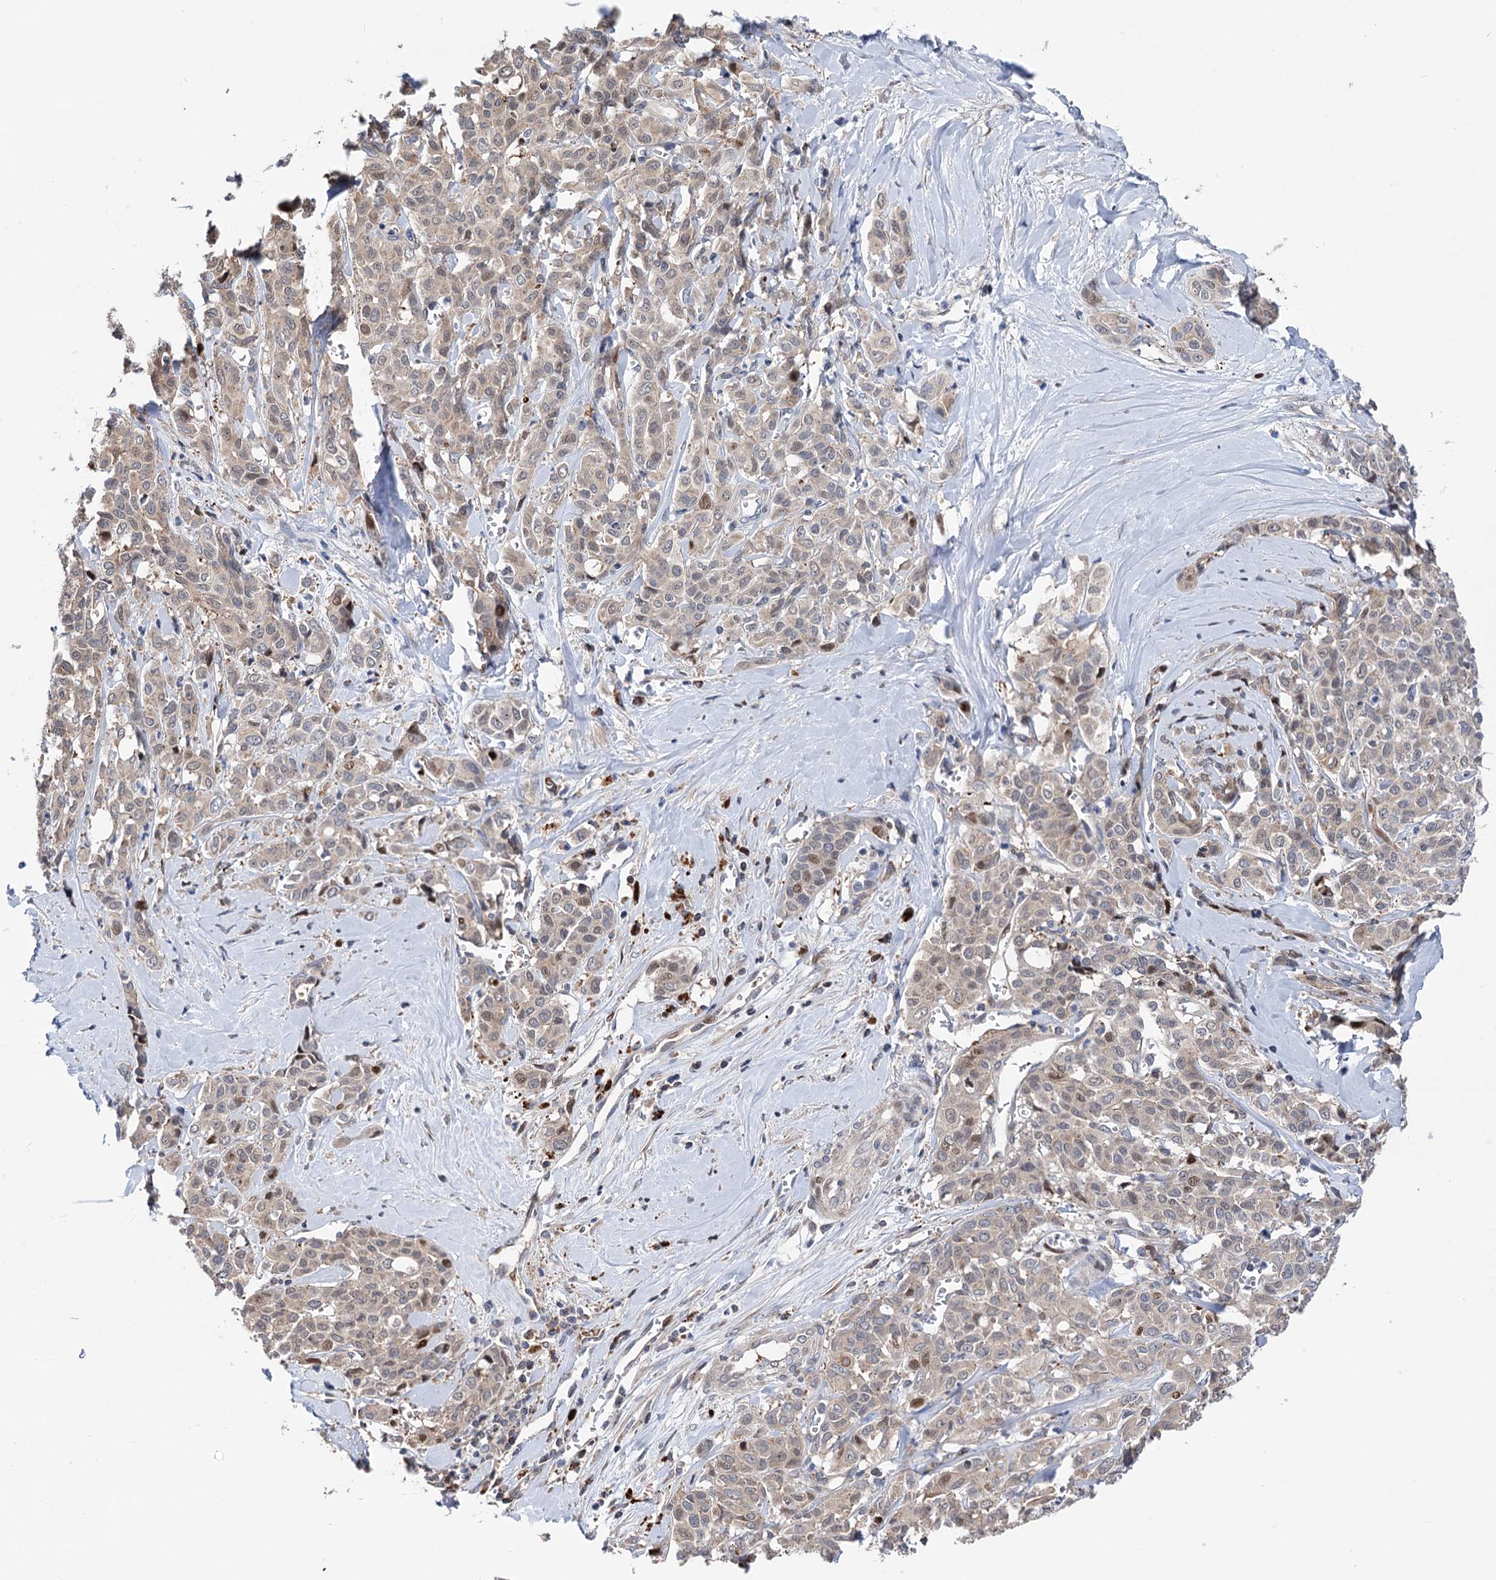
{"staining": {"intensity": "moderate", "quantity": "<25%", "location": "cytoplasmic/membranous,nuclear"}, "tissue": "liver cancer", "cell_type": "Tumor cells", "image_type": "cancer", "snomed": [{"axis": "morphology", "description": "Cholangiocarcinoma"}, {"axis": "topography", "description": "Liver"}], "caption": "This is an image of IHC staining of liver cancer, which shows moderate expression in the cytoplasmic/membranous and nuclear of tumor cells.", "gene": "UBR1", "patient": {"sex": "female", "age": 77}}